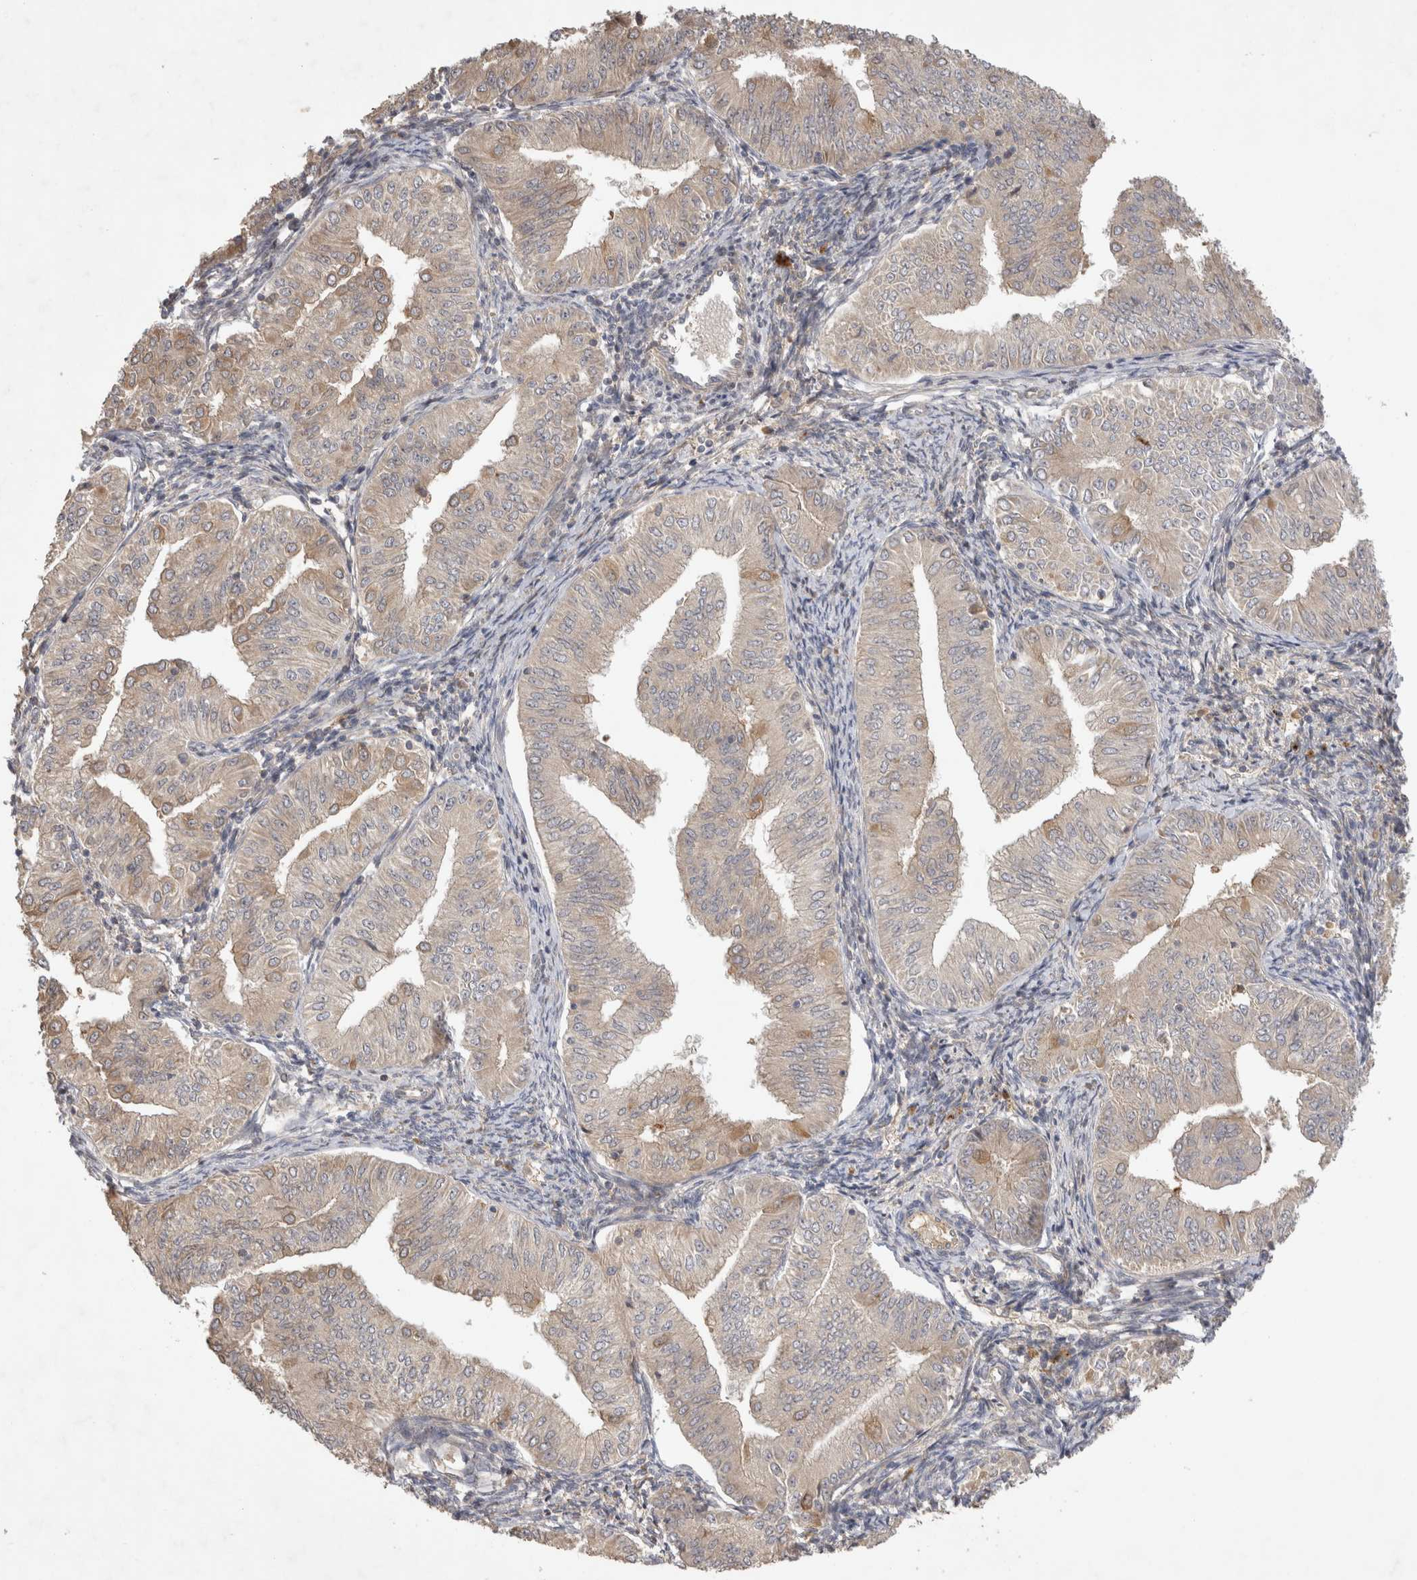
{"staining": {"intensity": "weak", "quantity": "25%-75%", "location": "cytoplasmic/membranous"}, "tissue": "endometrial cancer", "cell_type": "Tumor cells", "image_type": "cancer", "snomed": [{"axis": "morphology", "description": "Normal tissue, NOS"}, {"axis": "morphology", "description": "Adenocarcinoma, NOS"}, {"axis": "topography", "description": "Endometrium"}], "caption": "An image of endometrial cancer (adenocarcinoma) stained for a protein shows weak cytoplasmic/membranous brown staining in tumor cells.", "gene": "PPP1R42", "patient": {"sex": "female", "age": 53}}